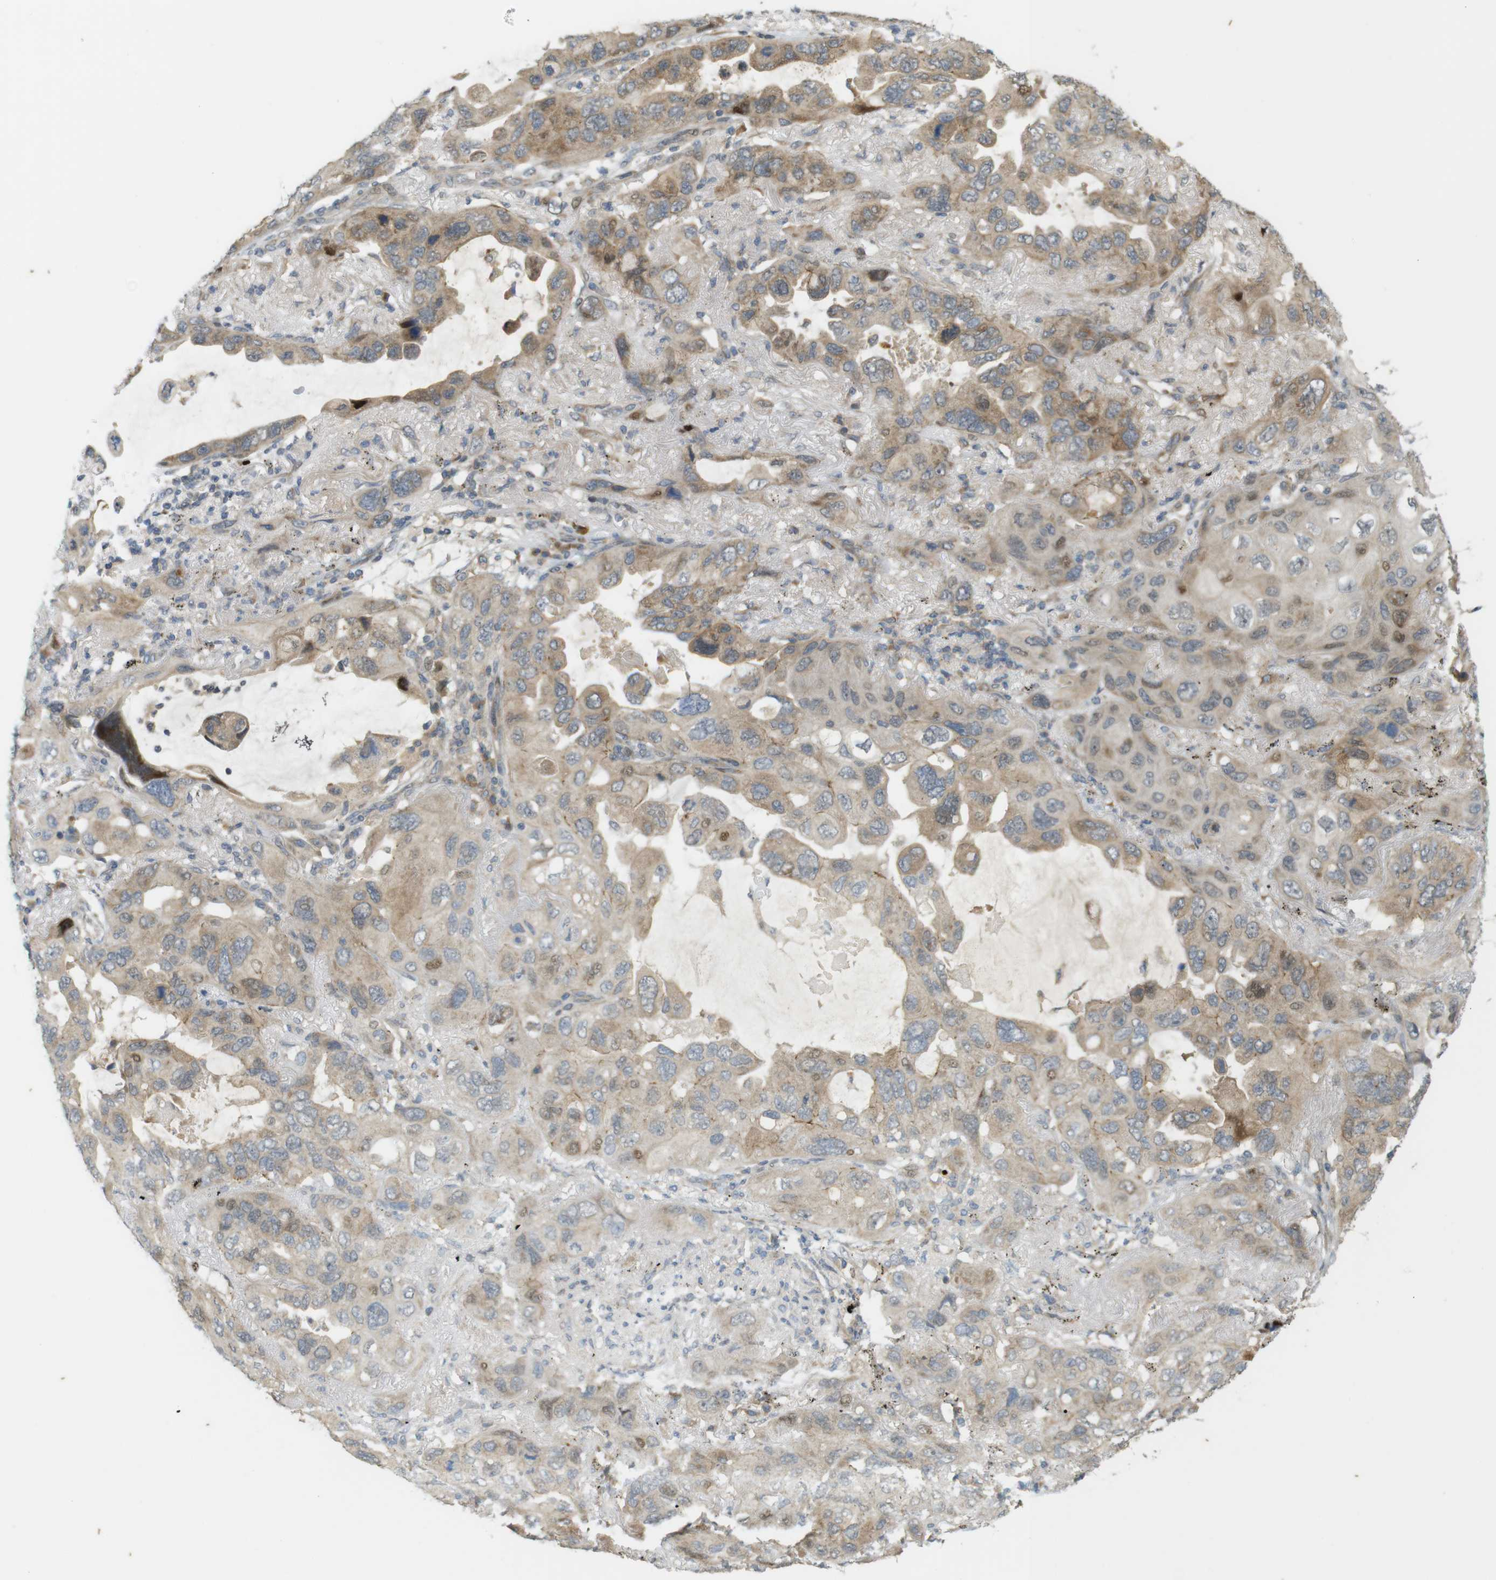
{"staining": {"intensity": "weak", "quantity": ">75%", "location": "cytoplasmic/membranous"}, "tissue": "lung cancer", "cell_type": "Tumor cells", "image_type": "cancer", "snomed": [{"axis": "morphology", "description": "Squamous cell carcinoma, NOS"}, {"axis": "topography", "description": "Lung"}], "caption": "The immunohistochemical stain shows weak cytoplasmic/membranous staining in tumor cells of lung cancer tissue.", "gene": "CLRN3", "patient": {"sex": "female", "age": 73}}